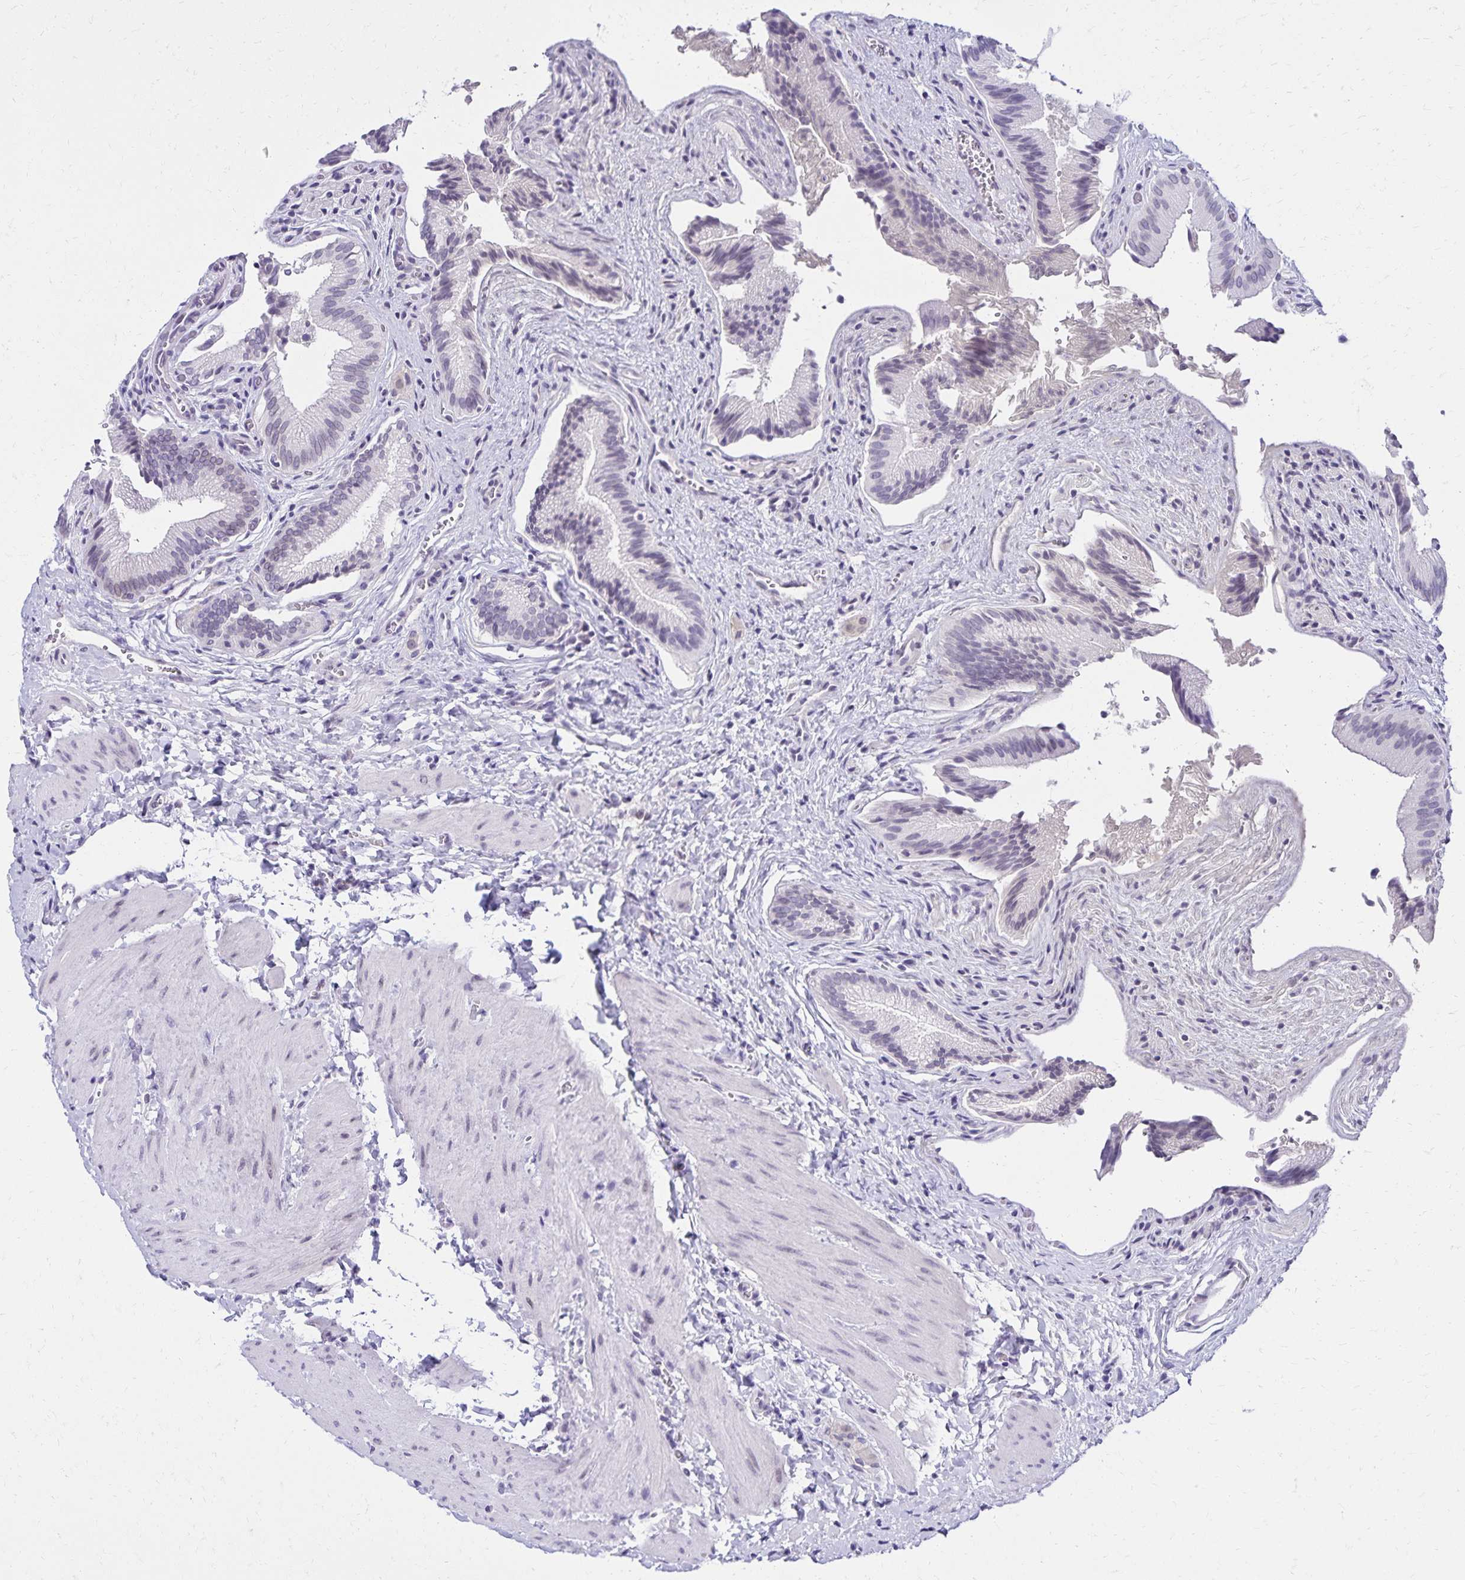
{"staining": {"intensity": "weak", "quantity": "25%-75%", "location": "cytoplasmic/membranous,nuclear"}, "tissue": "gallbladder", "cell_type": "Glandular cells", "image_type": "normal", "snomed": [{"axis": "morphology", "description": "Normal tissue, NOS"}, {"axis": "topography", "description": "Gallbladder"}], "caption": "IHC of unremarkable gallbladder displays low levels of weak cytoplasmic/membranous,nuclear staining in about 25%-75% of glandular cells.", "gene": "FAM166C", "patient": {"sex": "male", "age": 17}}